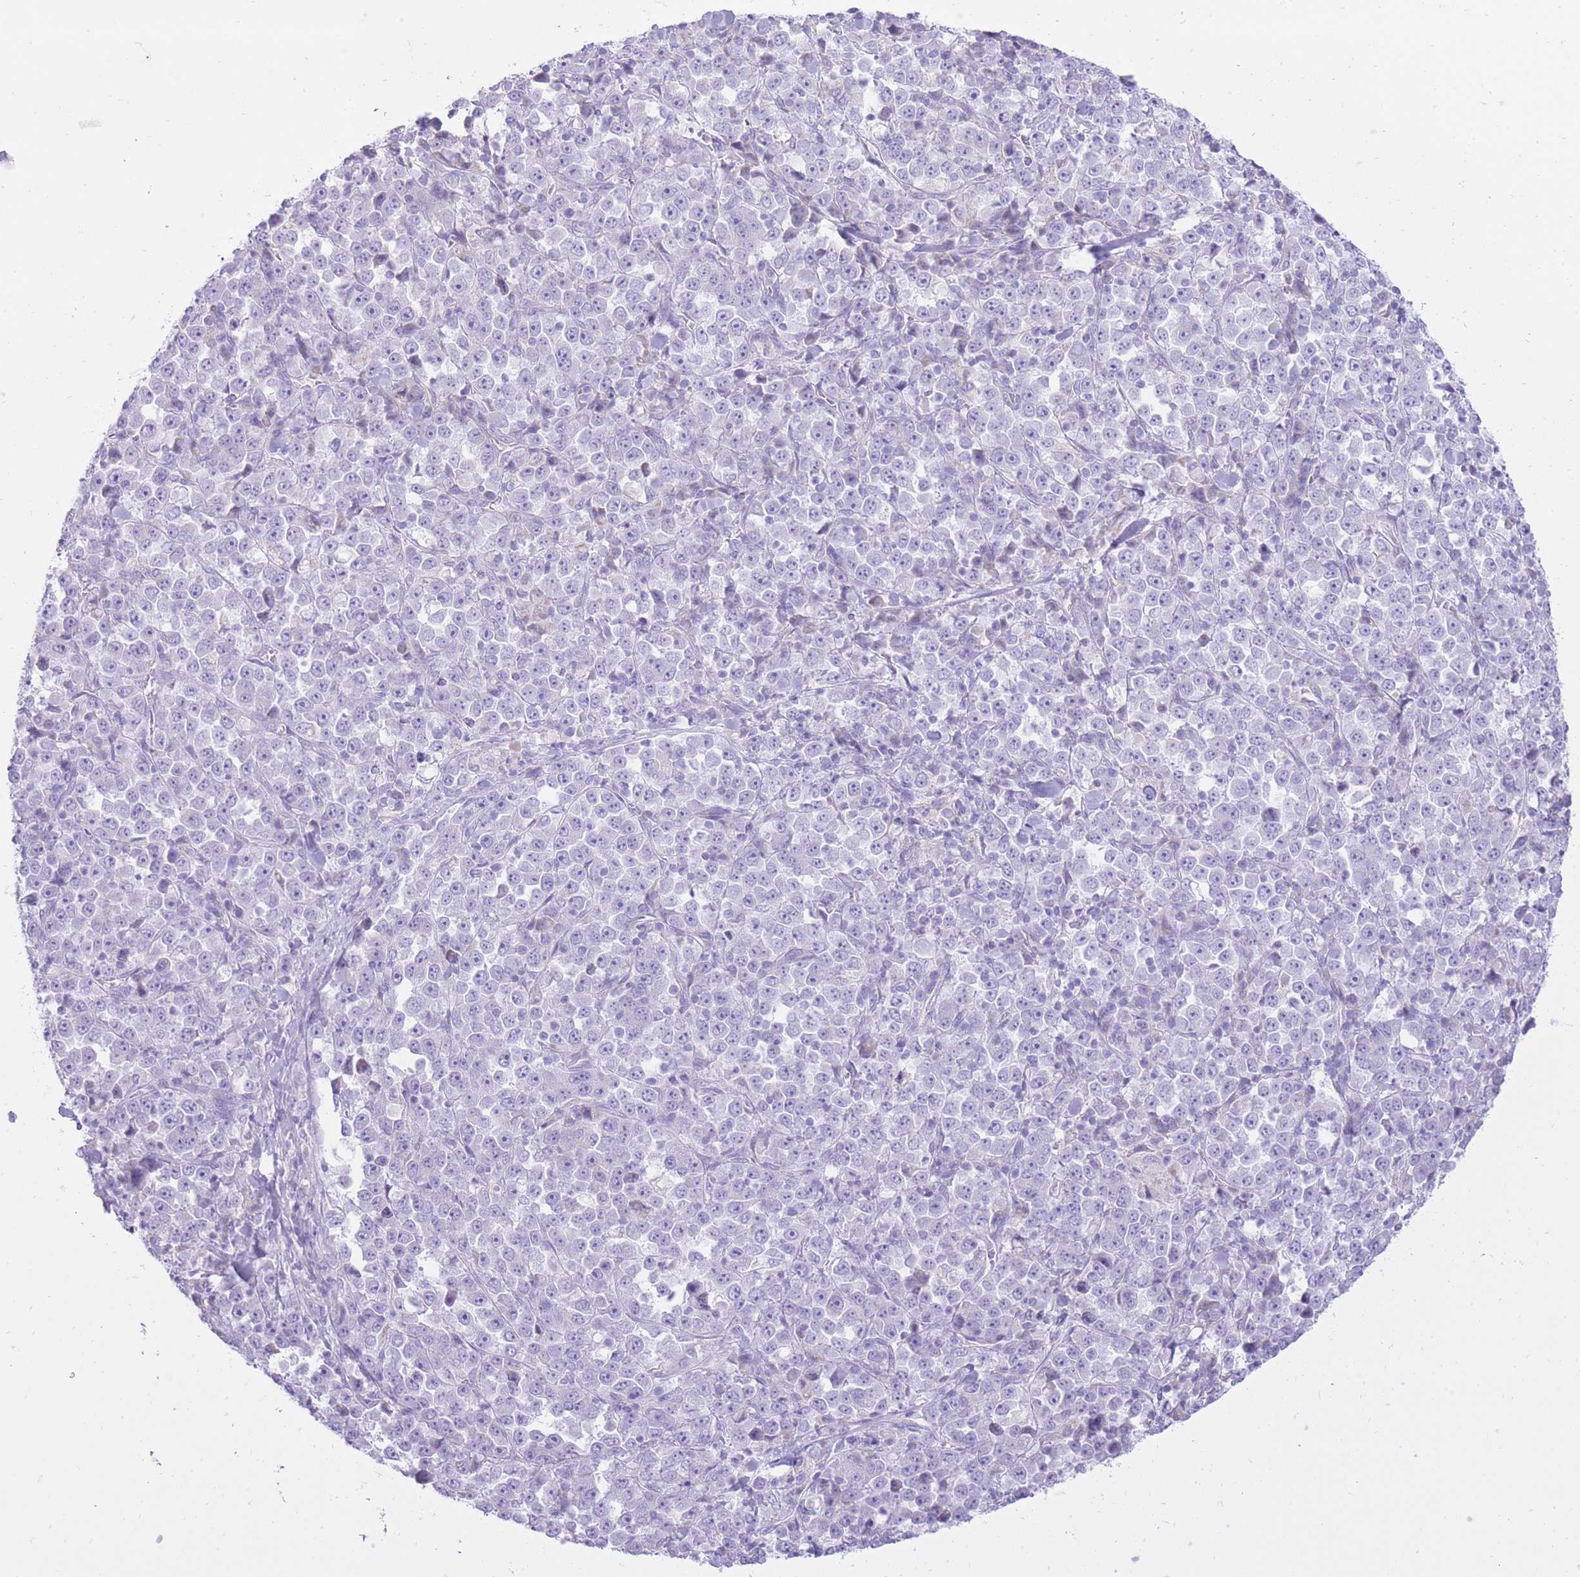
{"staining": {"intensity": "negative", "quantity": "none", "location": "none"}, "tissue": "stomach cancer", "cell_type": "Tumor cells", "image_type": "cancer", "snomed": [{"axis": "morphology", "description": "Normal tissue, NOS"}, {"axis": "morphology", "description": "Adenocarcinoma, NOS"}, {"axis": "topography", "description": "Stomach, upper"}, {"axis": "topography", "description": "Stomach"}], "caption": "This image is of stomach cancer stained with immunohistochemistry (IHC) to label a protein in brown with the nuclei are counter-stained blue. There is no positivity in tumor cells. (Brightfield microscopy of DAB (3,3'-diaminobenzidine) IHC at high magnification).", "gene": "SLC4A4", "patient": {"sex": "male", "age": 59}}